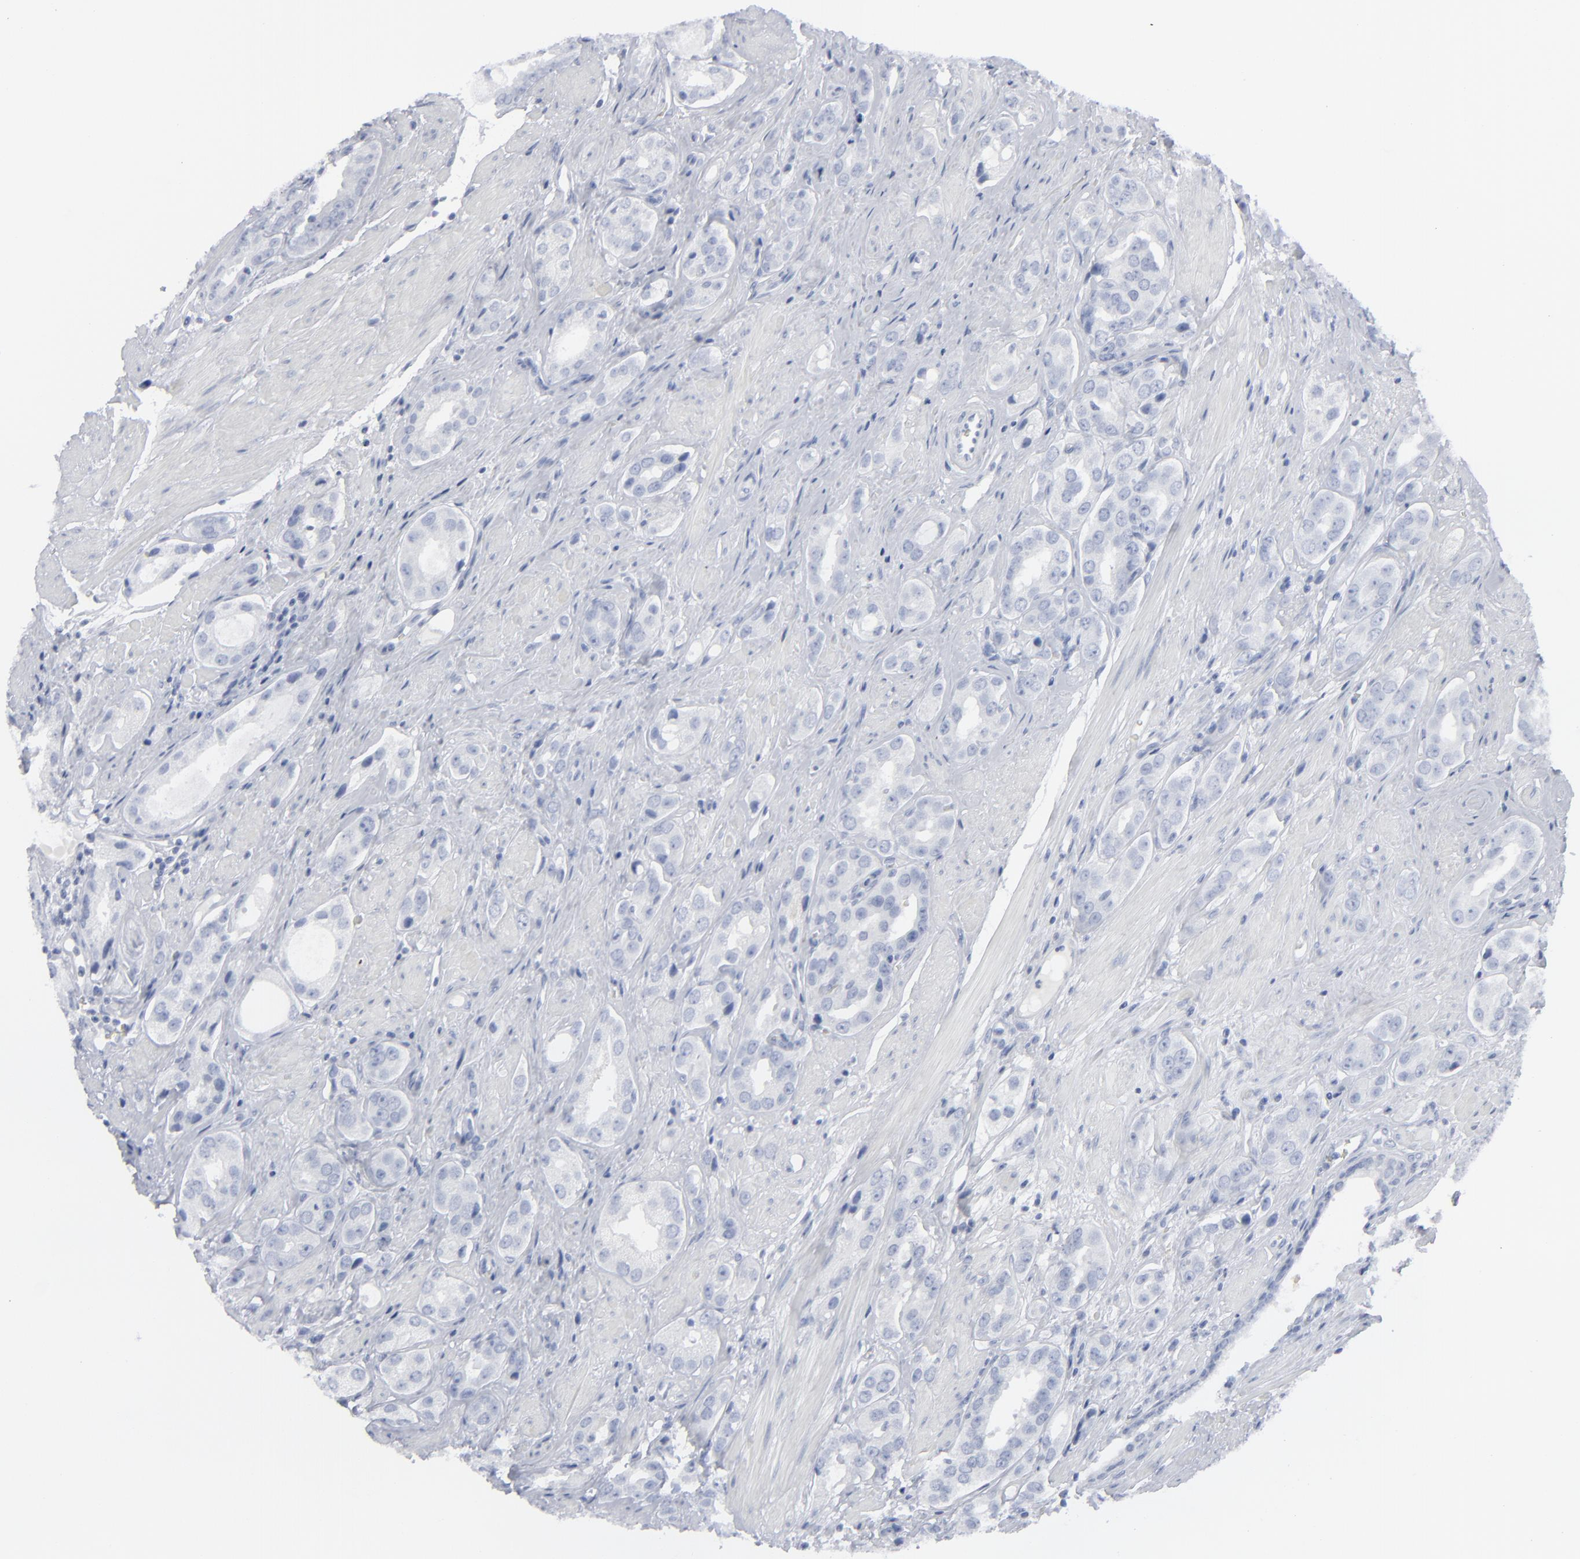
{"staining": {"intensity": "negative", "quantity": "none", "location": "none"}, "tissue": "prostate cancer", "cell_type": "Tumor cells", "image_type": "cancer", "snomed": [{"axis": "morphology", "description": "Adenocarcinoma, Medium grade"}, {"axis": "topography", "description": "Prostate"}], "caption": "Tumor cells show no significant protein staining in prostate cancer (adenocarcinoma (medium-grade)).", "gene": "MSLN", "patient": {"sex": "male", "age": 53}}